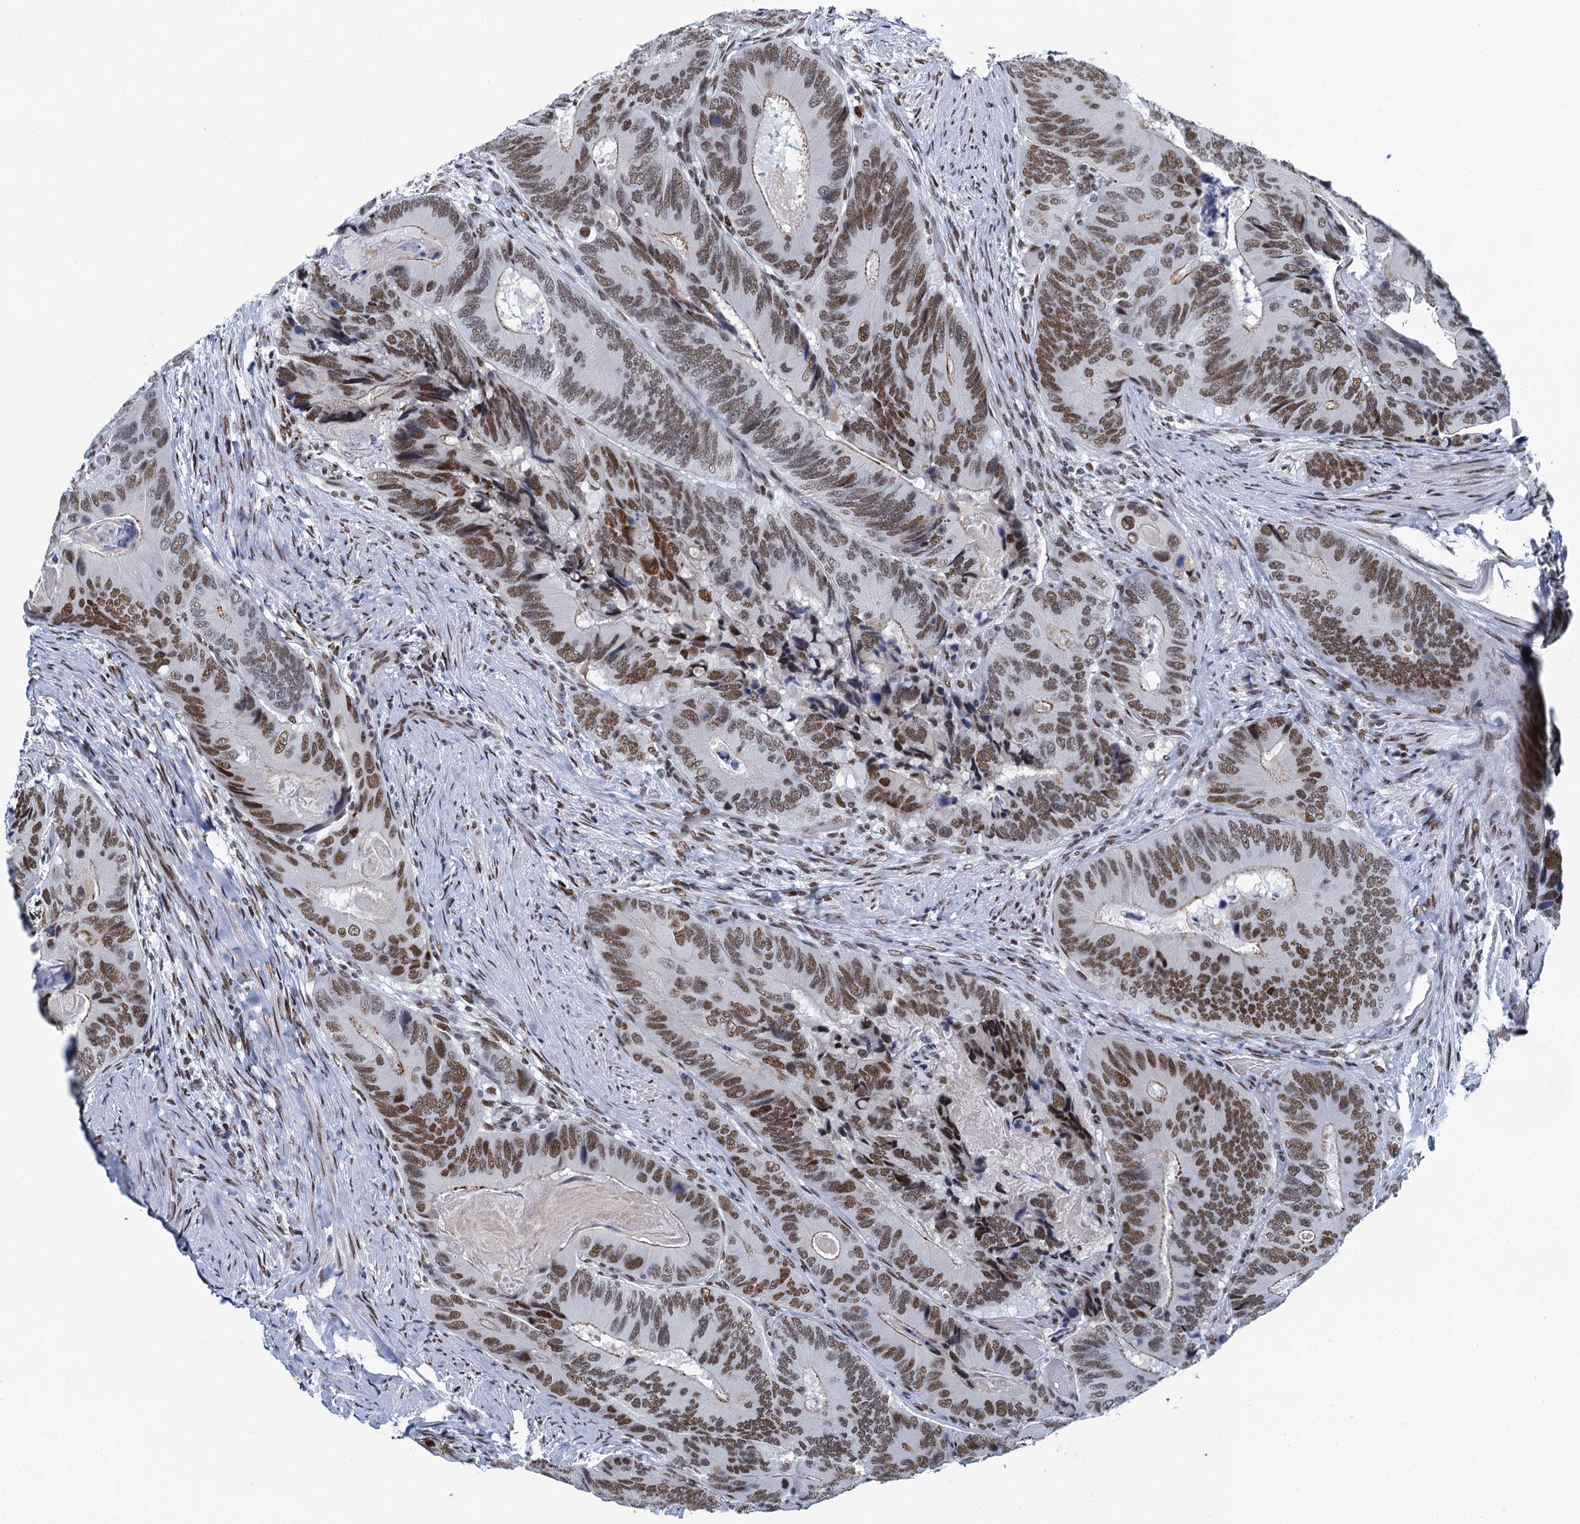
{"staining": {"intensity": "moderate", "quantity": ">75%", "location": "nuclear"}, "tissue": "colorectal cancer", "cell_type": "Tumor cells", "image_type": "cancer", "snomed": [{"axis": "morphology", "description": "Adenocarcinoma, NOS"}, {"axis": "topography", "description": "Colon"}], "caption": "DAB (3,3'-diaminobenzidine) immunohistochemical staining of human colorectal adenocarcinoma demonstrates moderate nuclear protein positivity in about >75% of tumor cells.", "gene": "HNRNPUL2", "patient": {"sex": "male", "age": 84}}